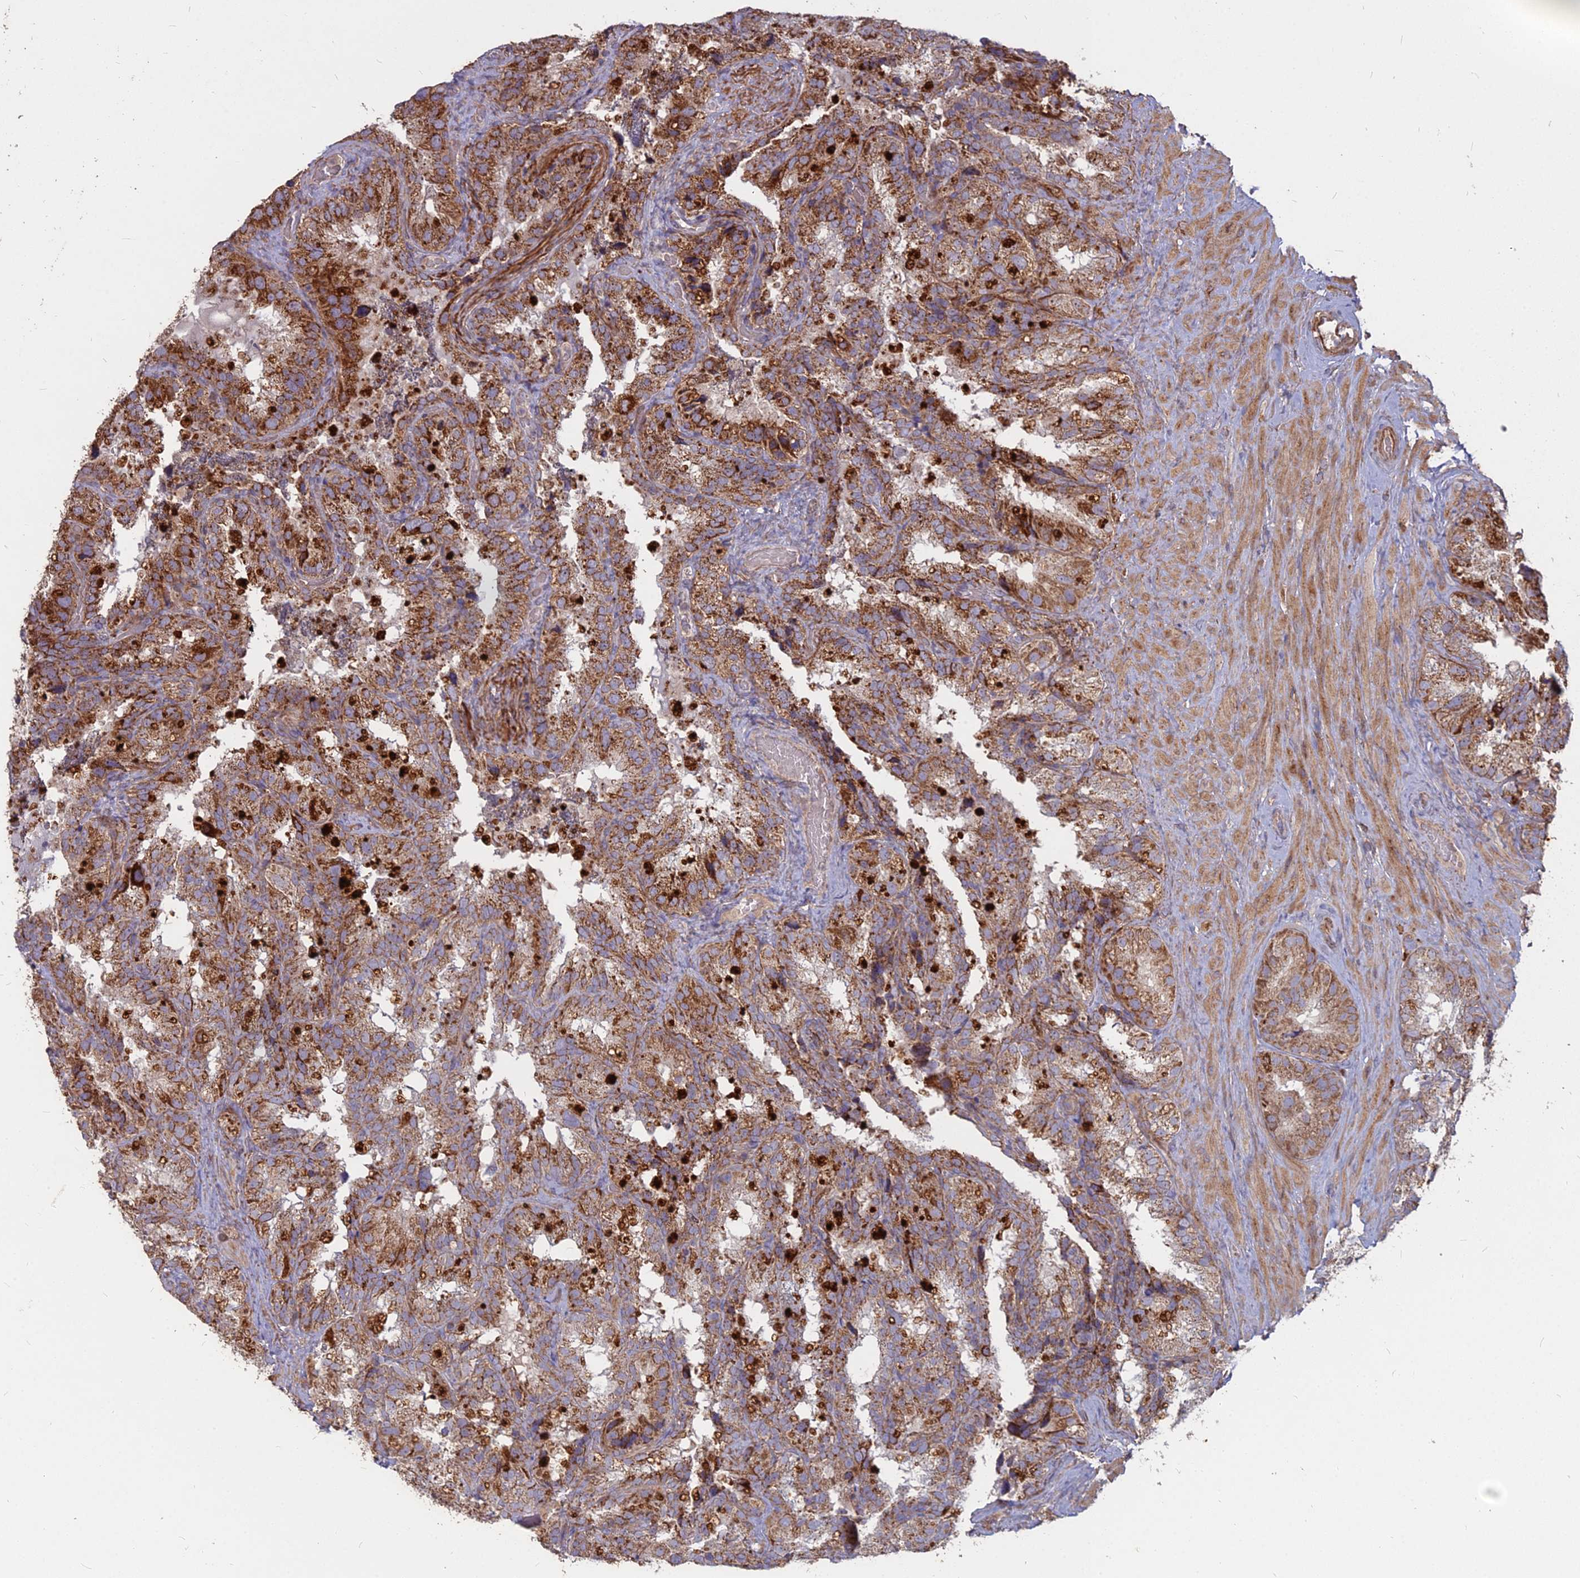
{"staining": {"intensity": "moderate", "quantity": ">75%", "location": "cytoplasmic/membranous"}, "tissue": "seminal vesicle", "cell_type": "Glandular cells", "image_type": "normal", "snomed": [{"axis": "morphology", "description": "Normal tissue, NOS"}, {"axis": "topography", "description": "Seminal veicle"}], "caption": "An immunohistochemistry (IHC) photomicrograph of benign tissue is shown. Protein staining in brown highlights moderate cytoplasmic/membranous positivity in seminal vesicle within glandular cells. (DAB IHC with brightfield microscopy, high magnification).", "gene": "COX11", "patient": {"sex": "male", "age": 58}}